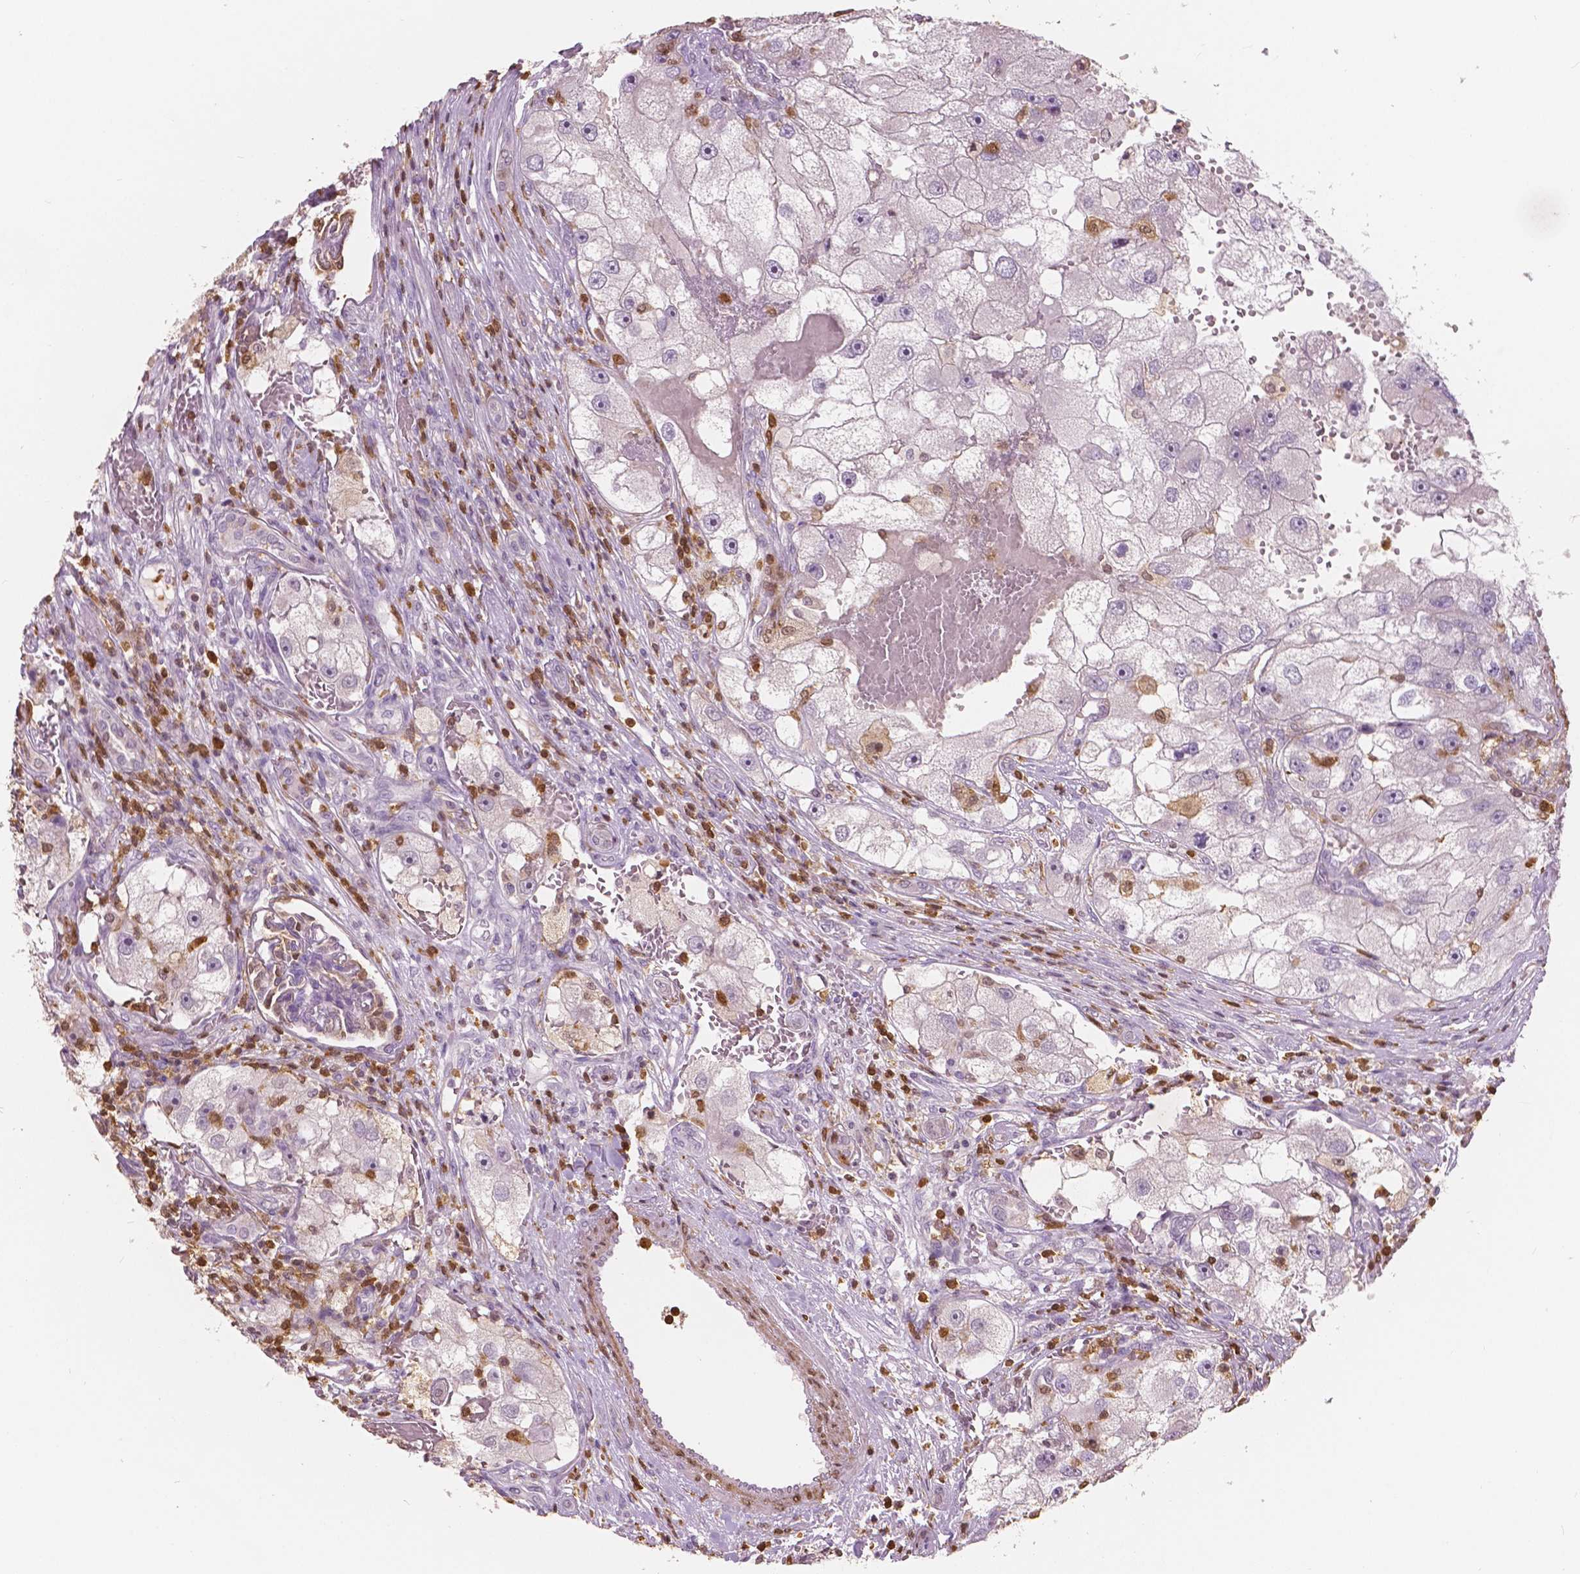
{"staining": {"intensity": "negative", "quantity": "none", "location": "none"}, "tissue": "renal cancer", "cell_type": "Tumor cells", "image_type": "cancer", "snomed": [{"axis": "morphology", "description": "Adenocarcinoma, NOS"}, {"axis": "topography", "description": "Kidney"}], "caption": "This image is of adenocarcinoma (renal) stained with immunohistochemistry to label a protein in brown with the nuclei are counter-stained blue. There is no staining in tumor cells. Nuclei are stained in blue.", "gene": "S100A4", "patient": {"sex": "male", "age": 63}}